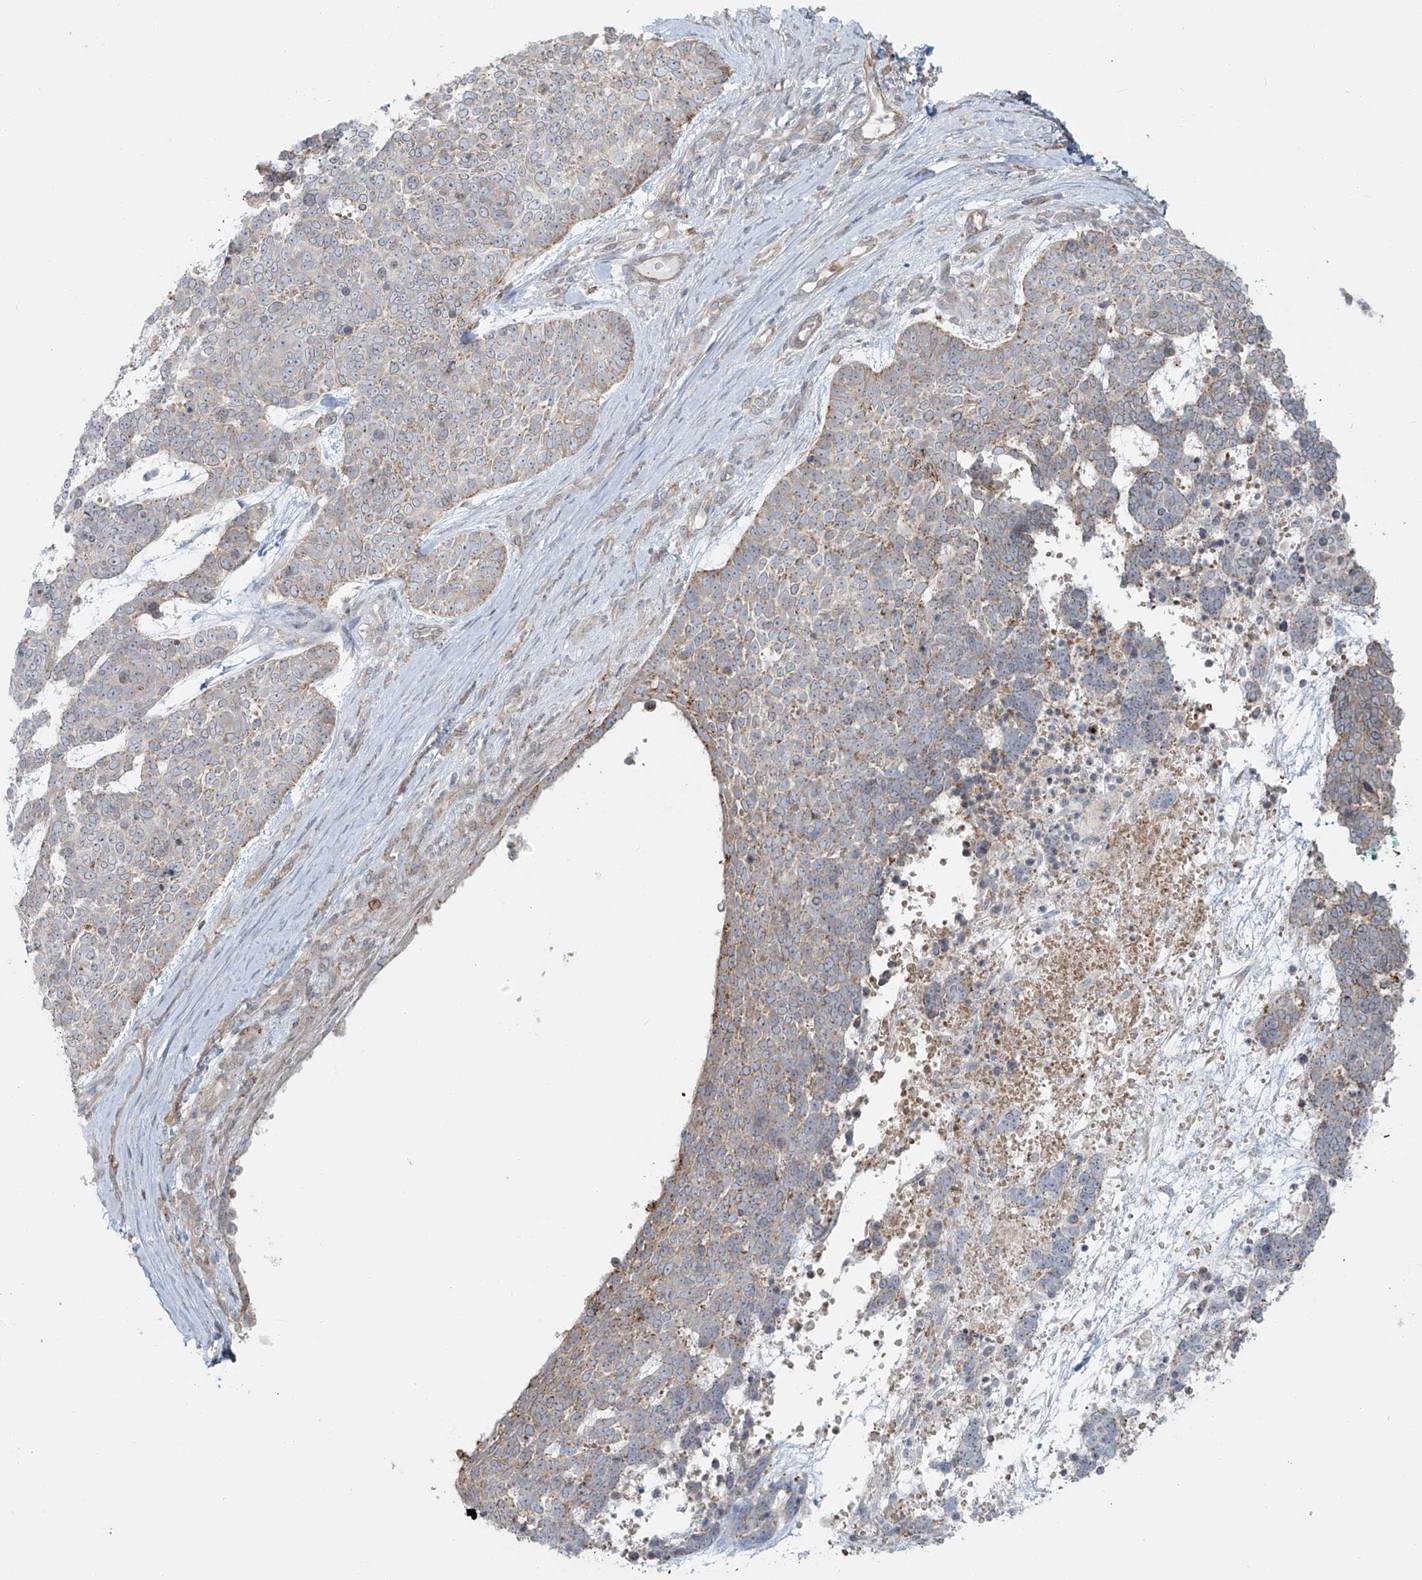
{"staining": {"intensity": "moderate", "quantity": "<25%", "location": "cytoplasmic/membranous"}, "tissue": "skin cancer", "cell_type": "Tumor cells", "image_type": "cancer", "snomed": [{"axis": "morphology", "description": "Basal cell carcinoma"}, {"axis": "topography", "description": "Skin"}], "caption": "The photomicrograph demonstrates a brown stain indicating the presence of a protein in the cytoplasmic/membranous of tumor cells in skin cancer.", "gene": "LZTS3", "patient": {"sex": "female", "age": 81}}